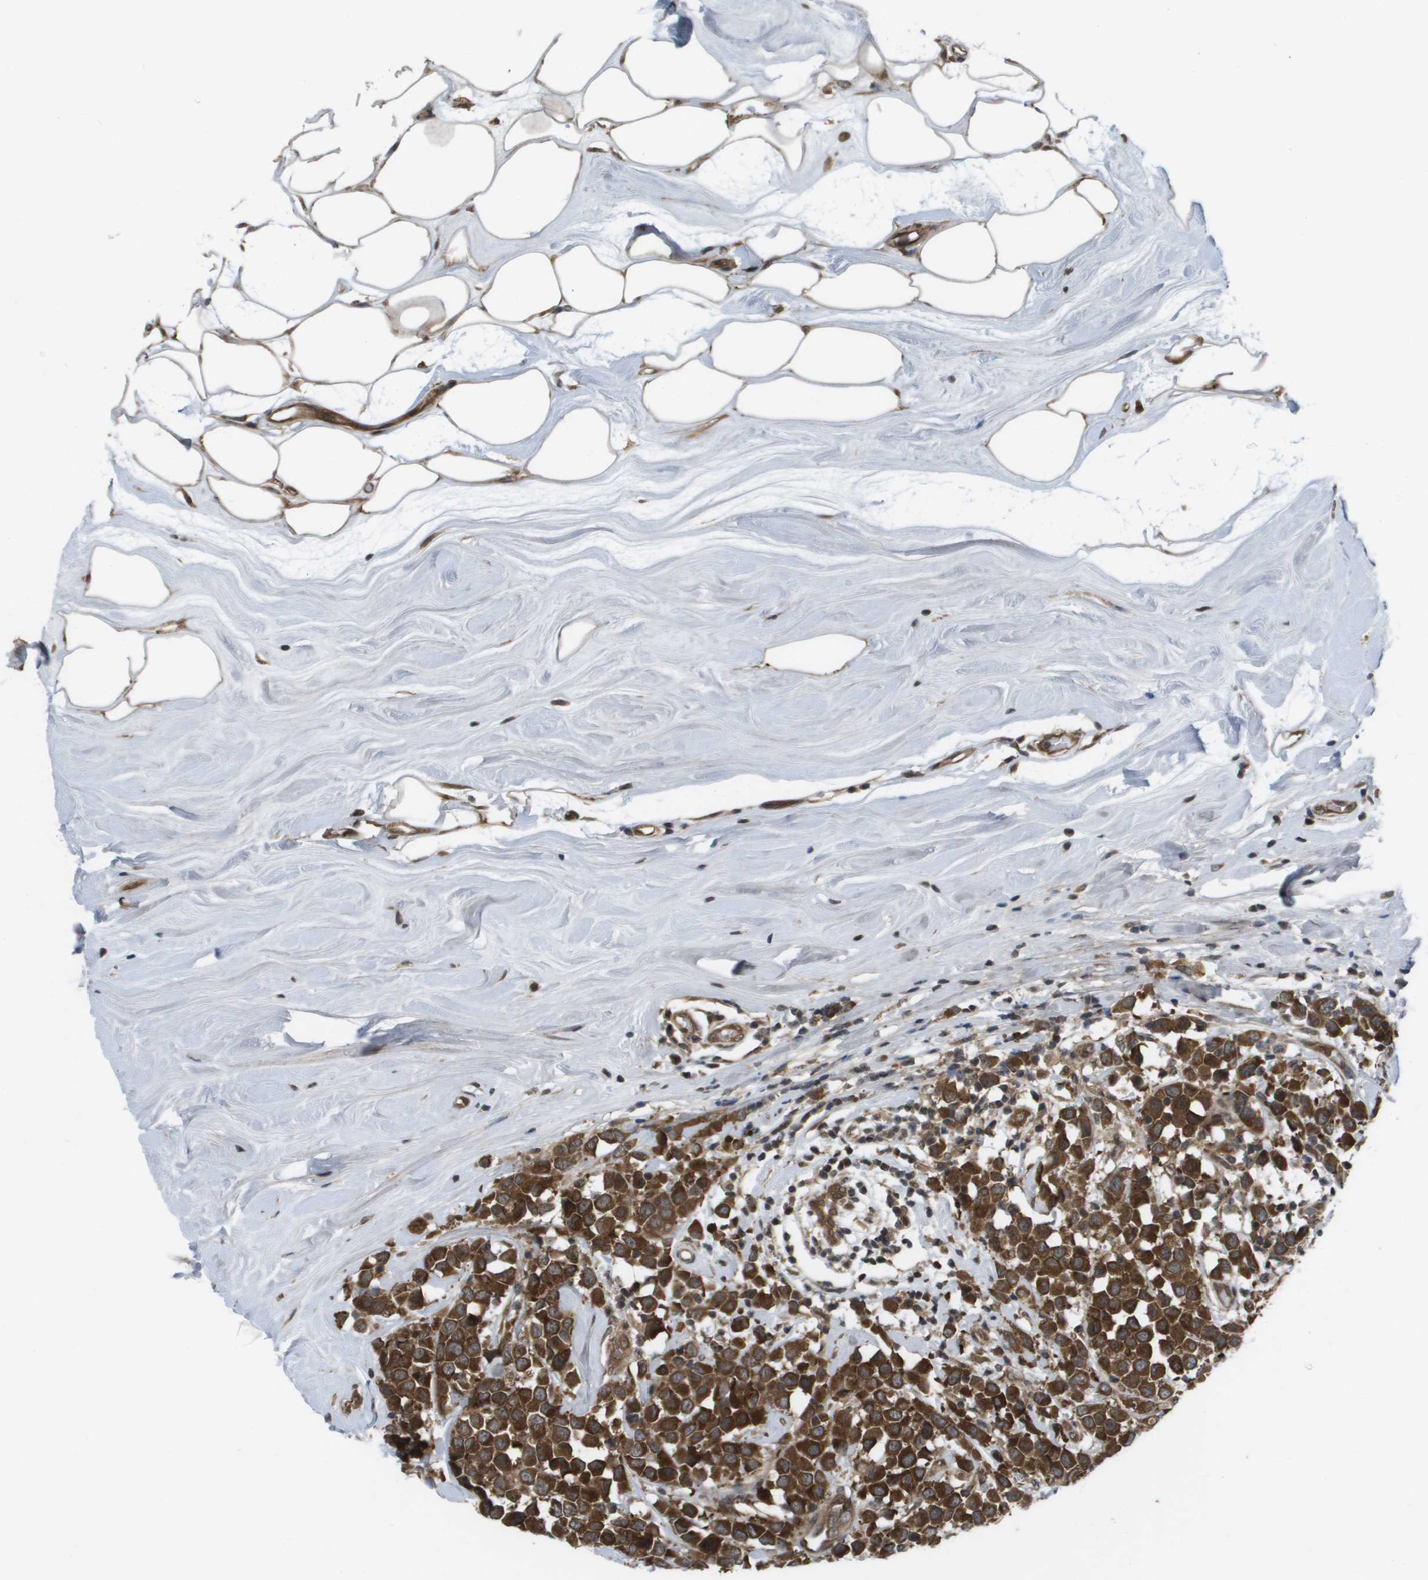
{"staining": {"intensity": "strong", "quantity": ">75%", "location": "cytoplasmic/membranous"}, "tissue": "breast cancer", "cell_type": "Tumor cells", "image_type": "cancer", "snomed": [{"axis": "morphology", "description": "Duct carcinoma"}, {"axis": "topography", "description": "Breast"}], "caption": "Immunohistochemical staining of breast cancer reveals strong cytoplasmic/membranous protein staining in about >75% of tumor cells. (brown staining indicates protein expression, while blue staining denotes nuclei).", "gene": "CTPS2", "patient": {"sex": "female", "age": 61}}